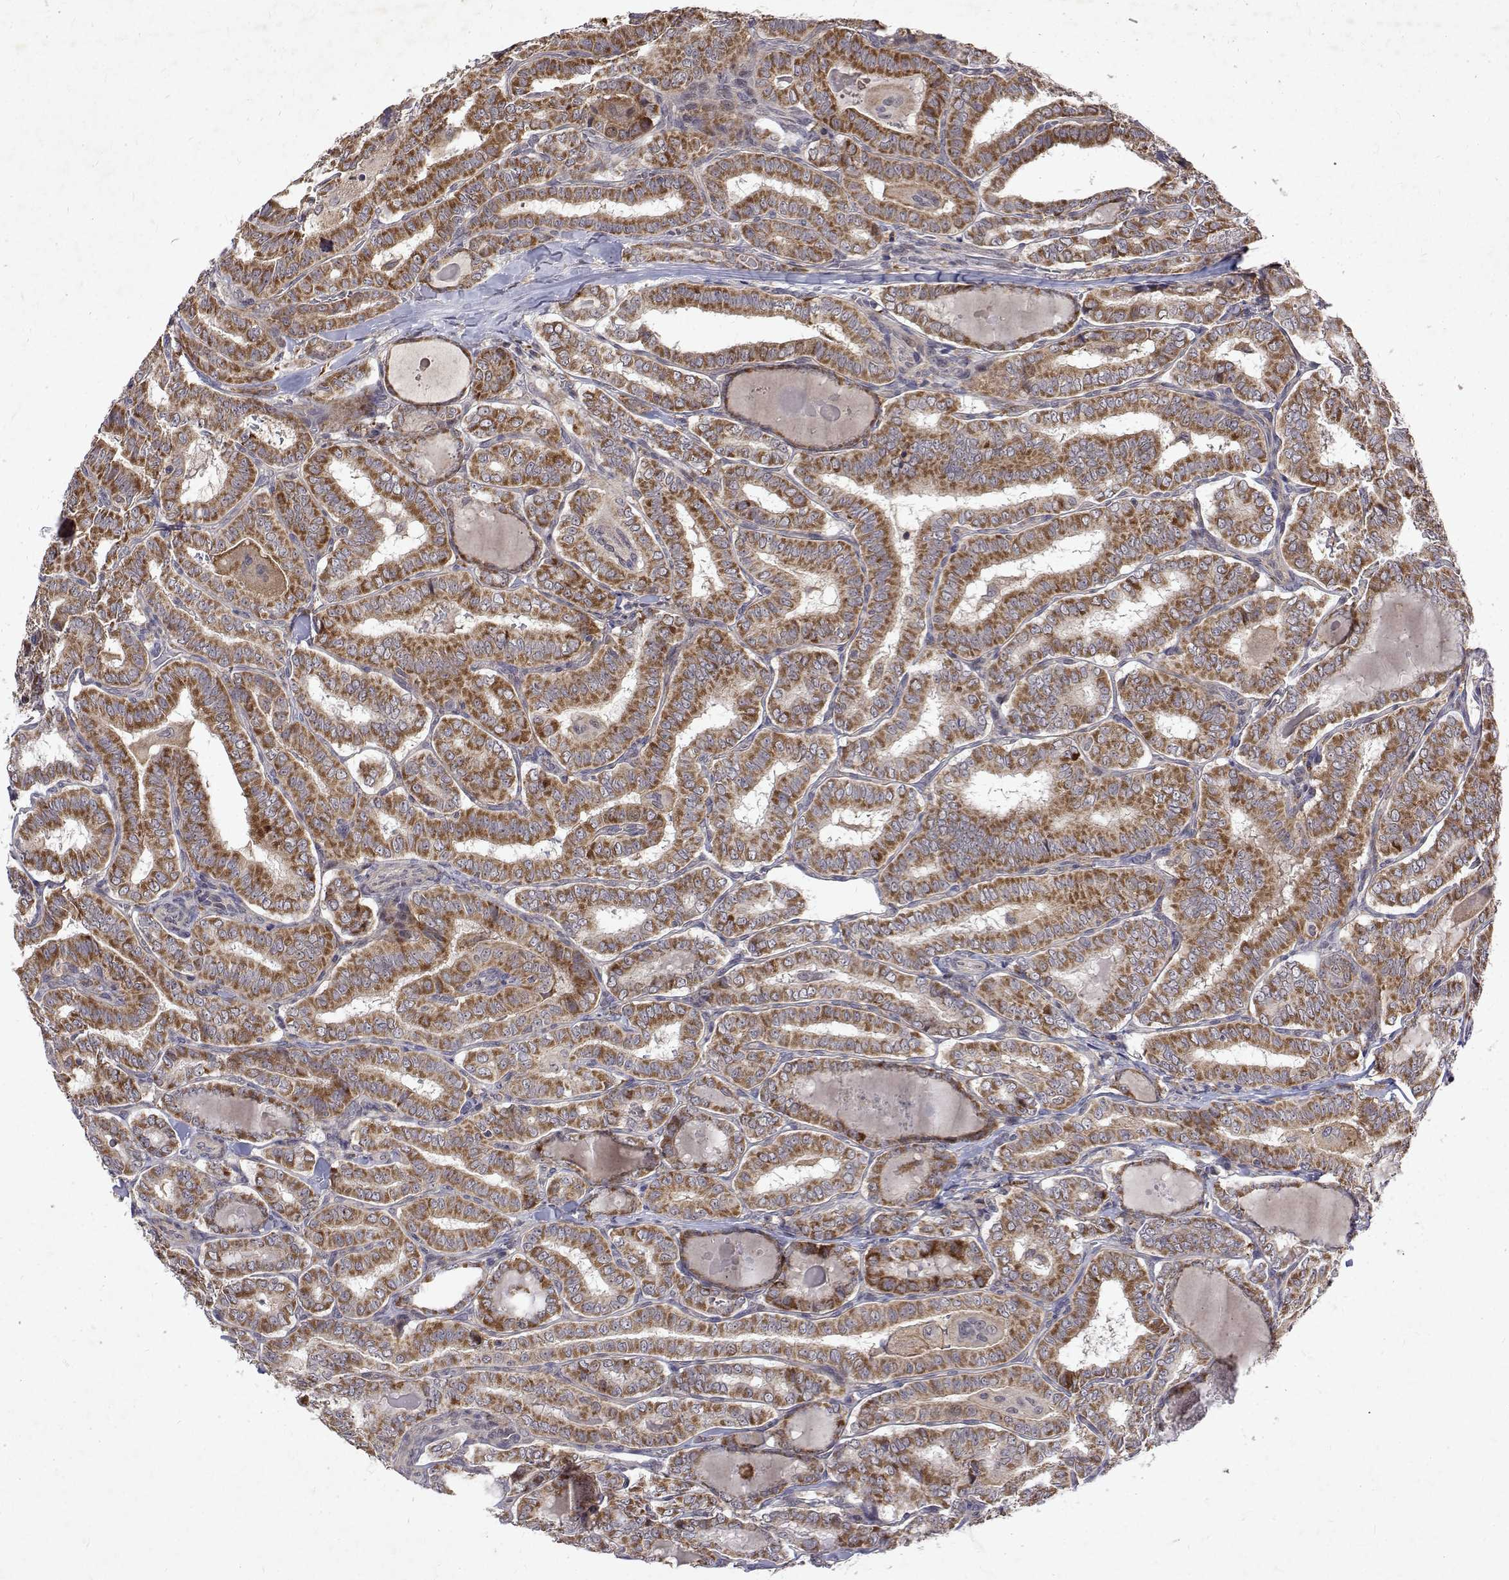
{"staining": {"intensity": "strong", "quantity": ">75%", "location": "cytoplasmic/membranous"}, "tissue": "thyroid cancer", "cell_type": "Tumor cells", "image_type": "cancer", "snomed": [{"axis": "morphology", "description": "Papillary adenocarcinoma, NOS"}, {"axis": "morphology", "description": "Papillary adenoma metastatic"}, {"axis": "topography", "description": "Thyroid gland"}], "caption": "This is an image of immunohistochemistry staining of thyroid cancer (papillary adenocarcinoma), which shows strong staining in the cytoplasmic/membranous of tumor cells.", "gene": "ALKBH8", "patient": {"sex": "female", "age": 50}}